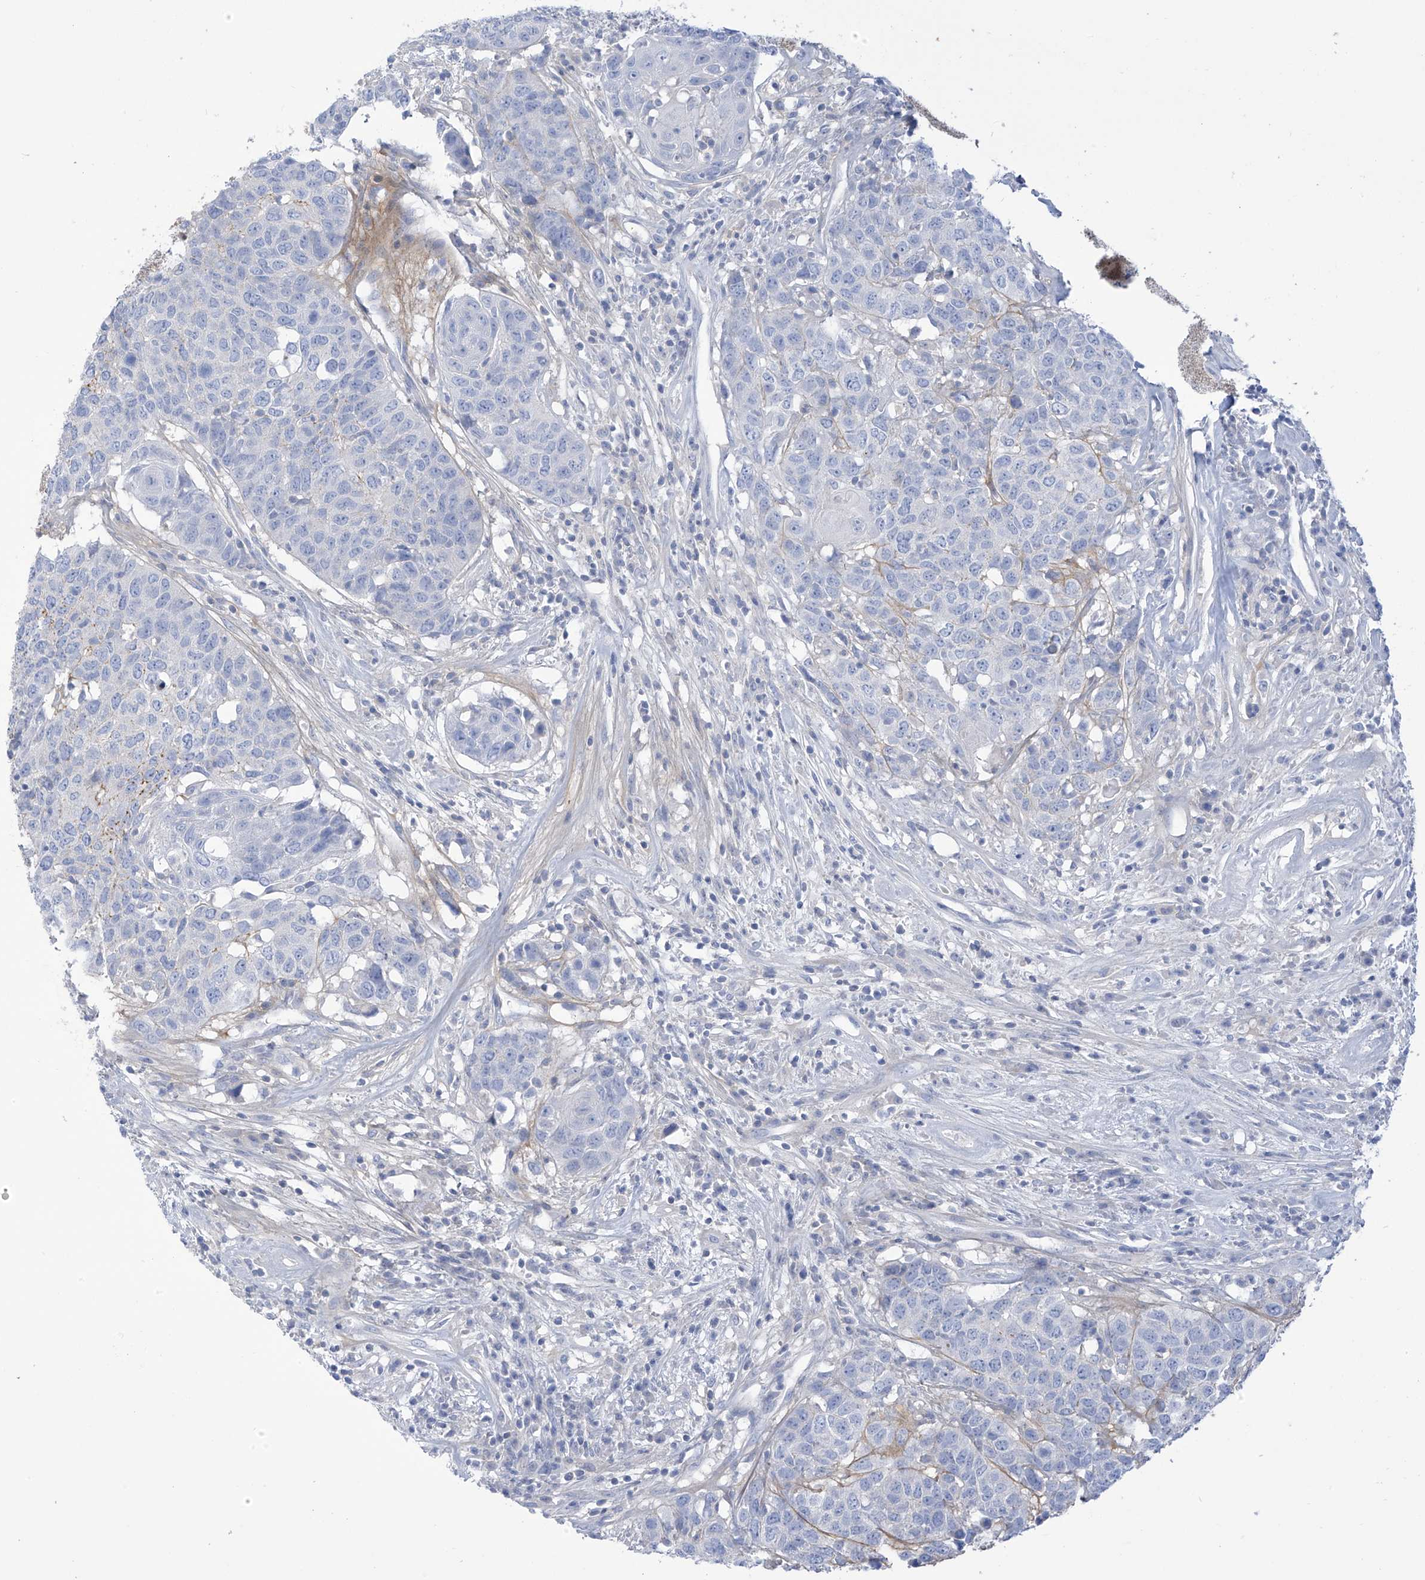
{"staining": {"intensity": "negative", "quantity": "none", "location": "none"}, "tissue": "head and neck cancer", "cell_type": "Tumor cells", "image_type": "cancer", "snomed": [{"axis": "morphology", "description": "Squamous cell carcinoma, NOS"}, {"axis": "topography", "description": "Head-Neck"}], "caption": "Immunohistochemistry of human head and neck cancer (squamous cell carcinoma) exhibits no expression in tumor cells.", "gene": "FABP2", "patient": {"sex": "male", "age": 66}}